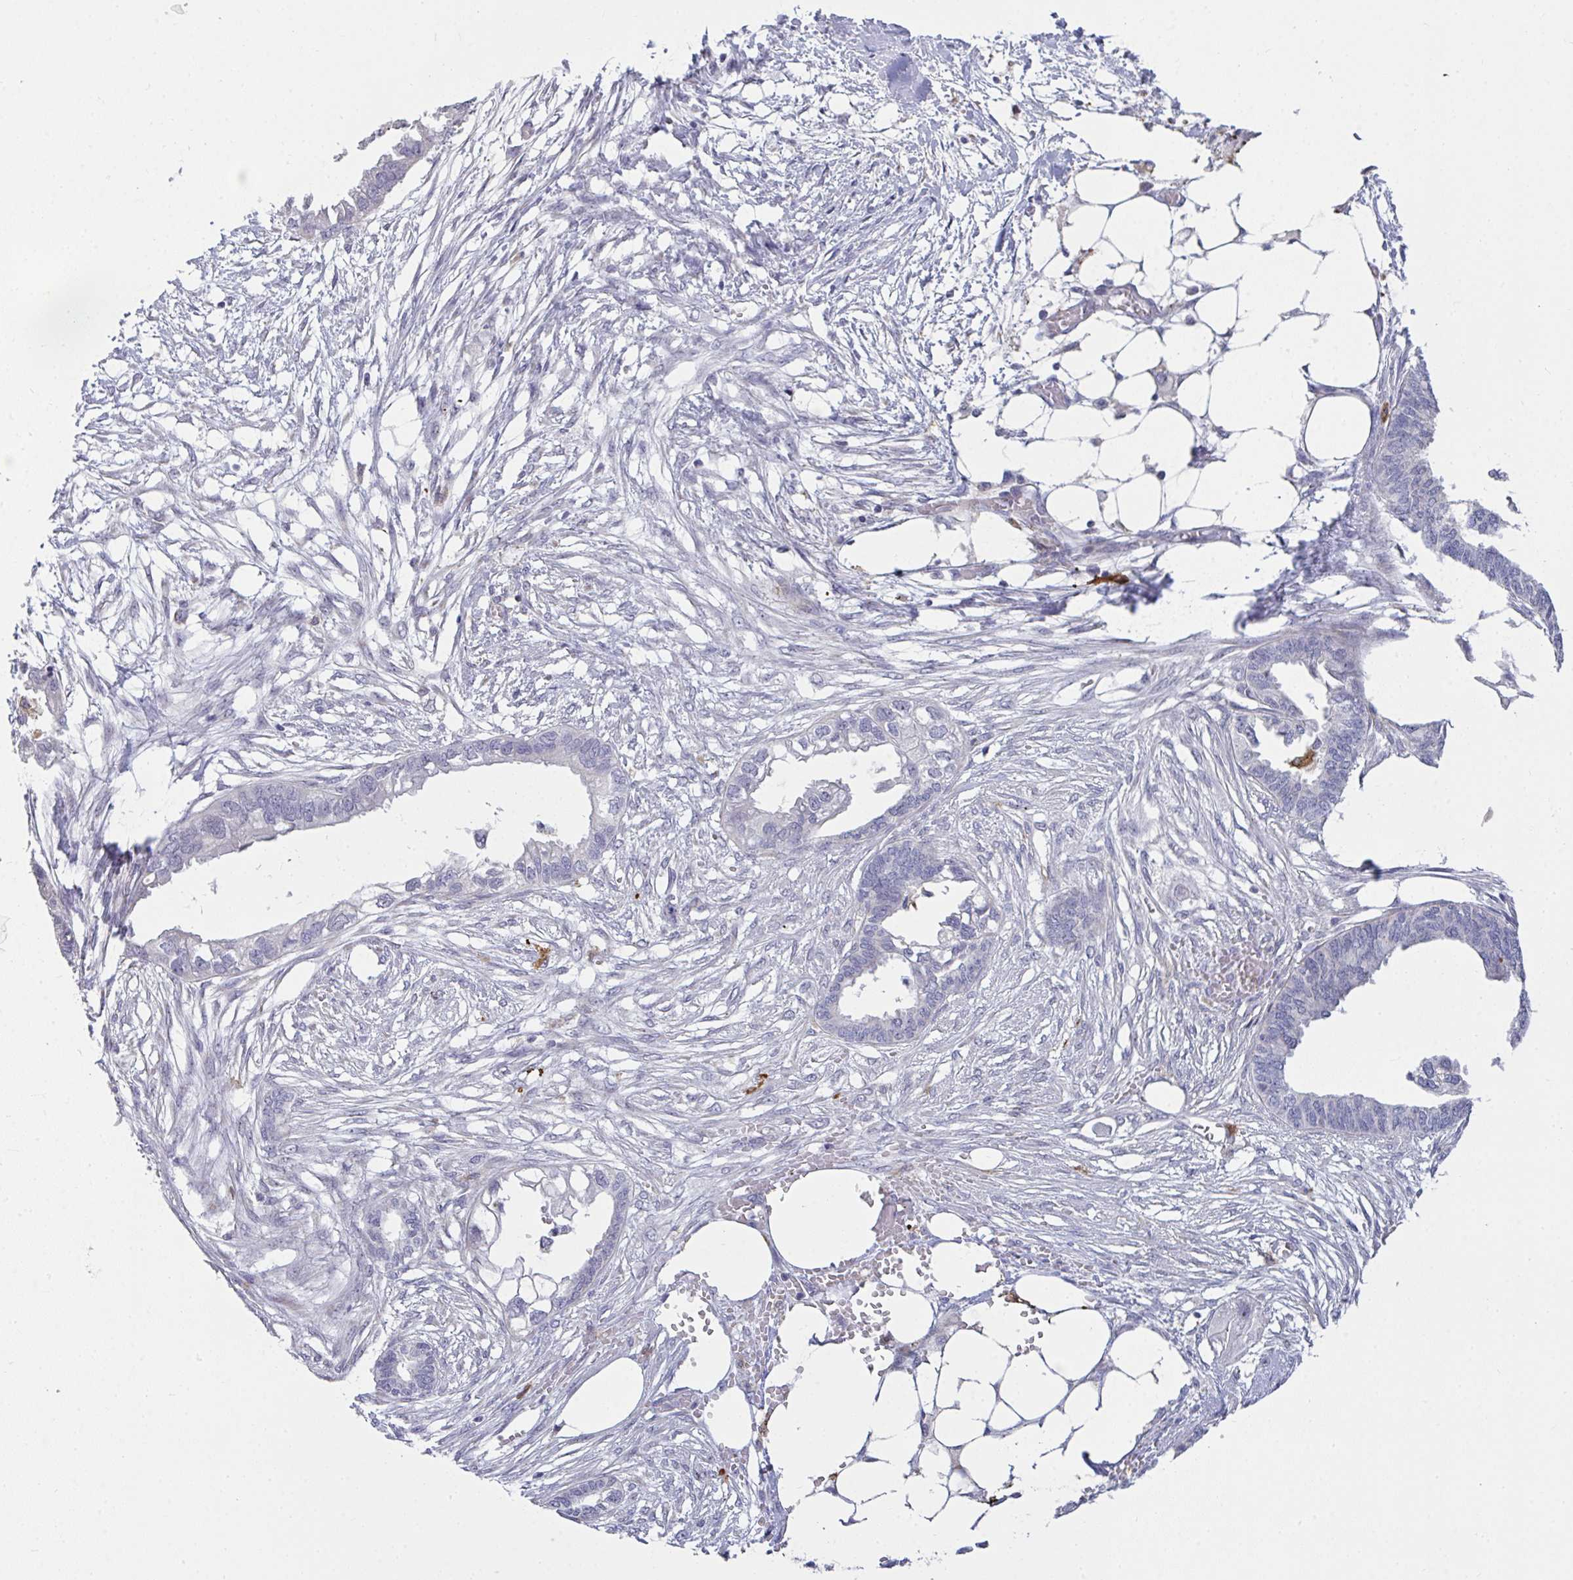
{"staining": {"intensity": "negative", "quantity": "none", "location": "none"}, "tissue": "endometrial cancer", "cell_type": "Tumor cells", "image_type": "cancer", "snomed": [{"axis": "morphology", "description": "Adenocarcinoma, NOS"}, {"axis": "morphology", "description": "Adenocarcinoma, metastatic, NOS"}, {"axis": "topography", "description": "Adipose tissue"}, {"axis": "topography", "description": "Endometrium"}], "caption": "Human metastatic adenocarcinoma (endometrial) stained for a protein using immunohistochemistry (IHC) displays no staining in tumor cells.", "gene": "SRRM4", "patient": {"sex": "female", "age": 67}}